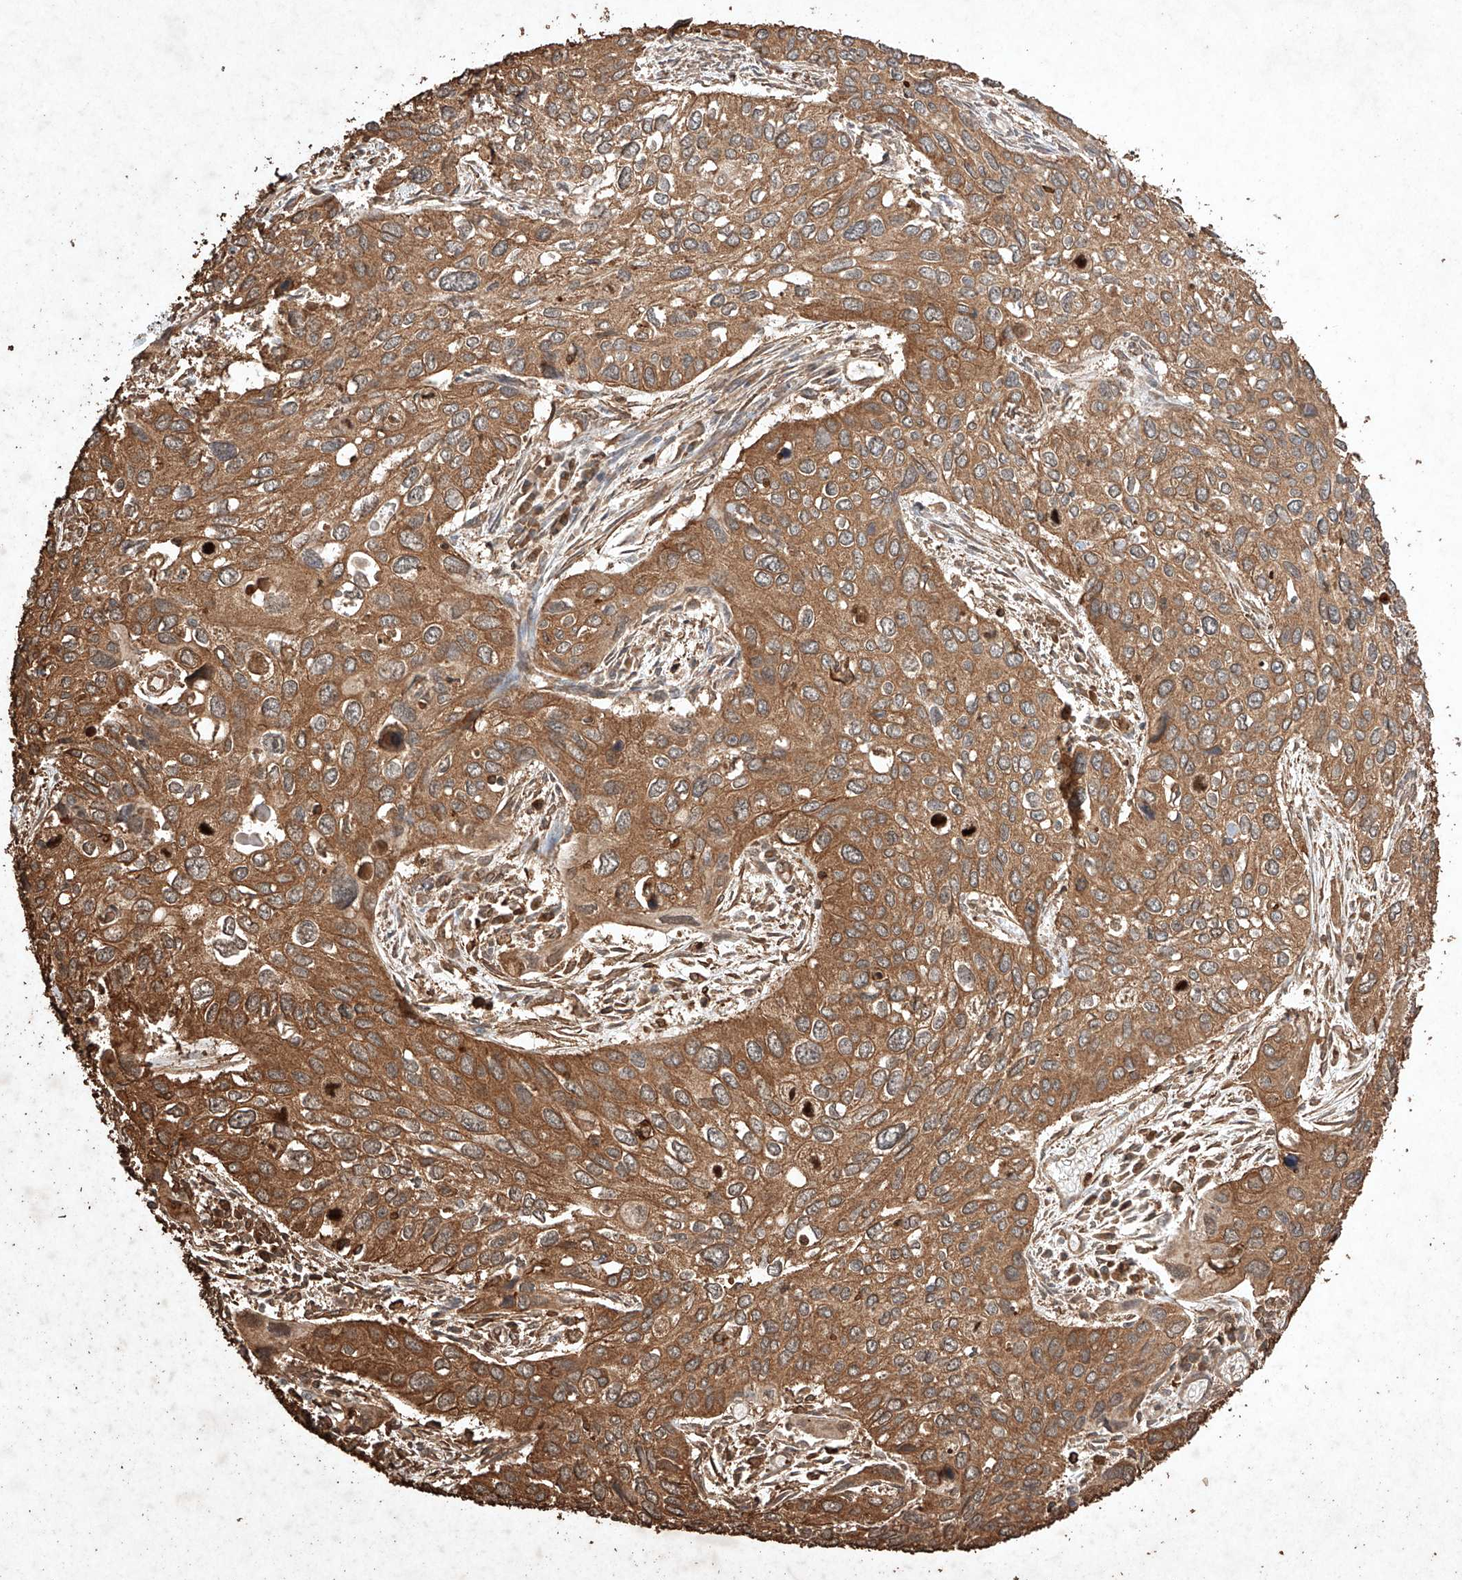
{"staining": {"intensity": "moderate", "quantity": ">75%", "location": "cytoplasmic/membranous"}, "tissue": "cervical cancer", "cell_type": "Tumor cells", "image_type": "cancer", "snomed": [{"axis": "morphology", "description": "Squamous cell carcinoma, NOS"}, {"axis": "topography", "description": "Cervix"}], "caption": "Tumor cells demonstrate moderate cytoplasmic/membranous expression in approximately >75% of cells in squamous cell carcinoma (cervical). The protein of interest is stained brown, and the nuclei are stained in blue (DAB IHC with brightfield microscopy, high magnification).", "gene": "M6PR", "patient": {"sex": "female", "age": 55}}